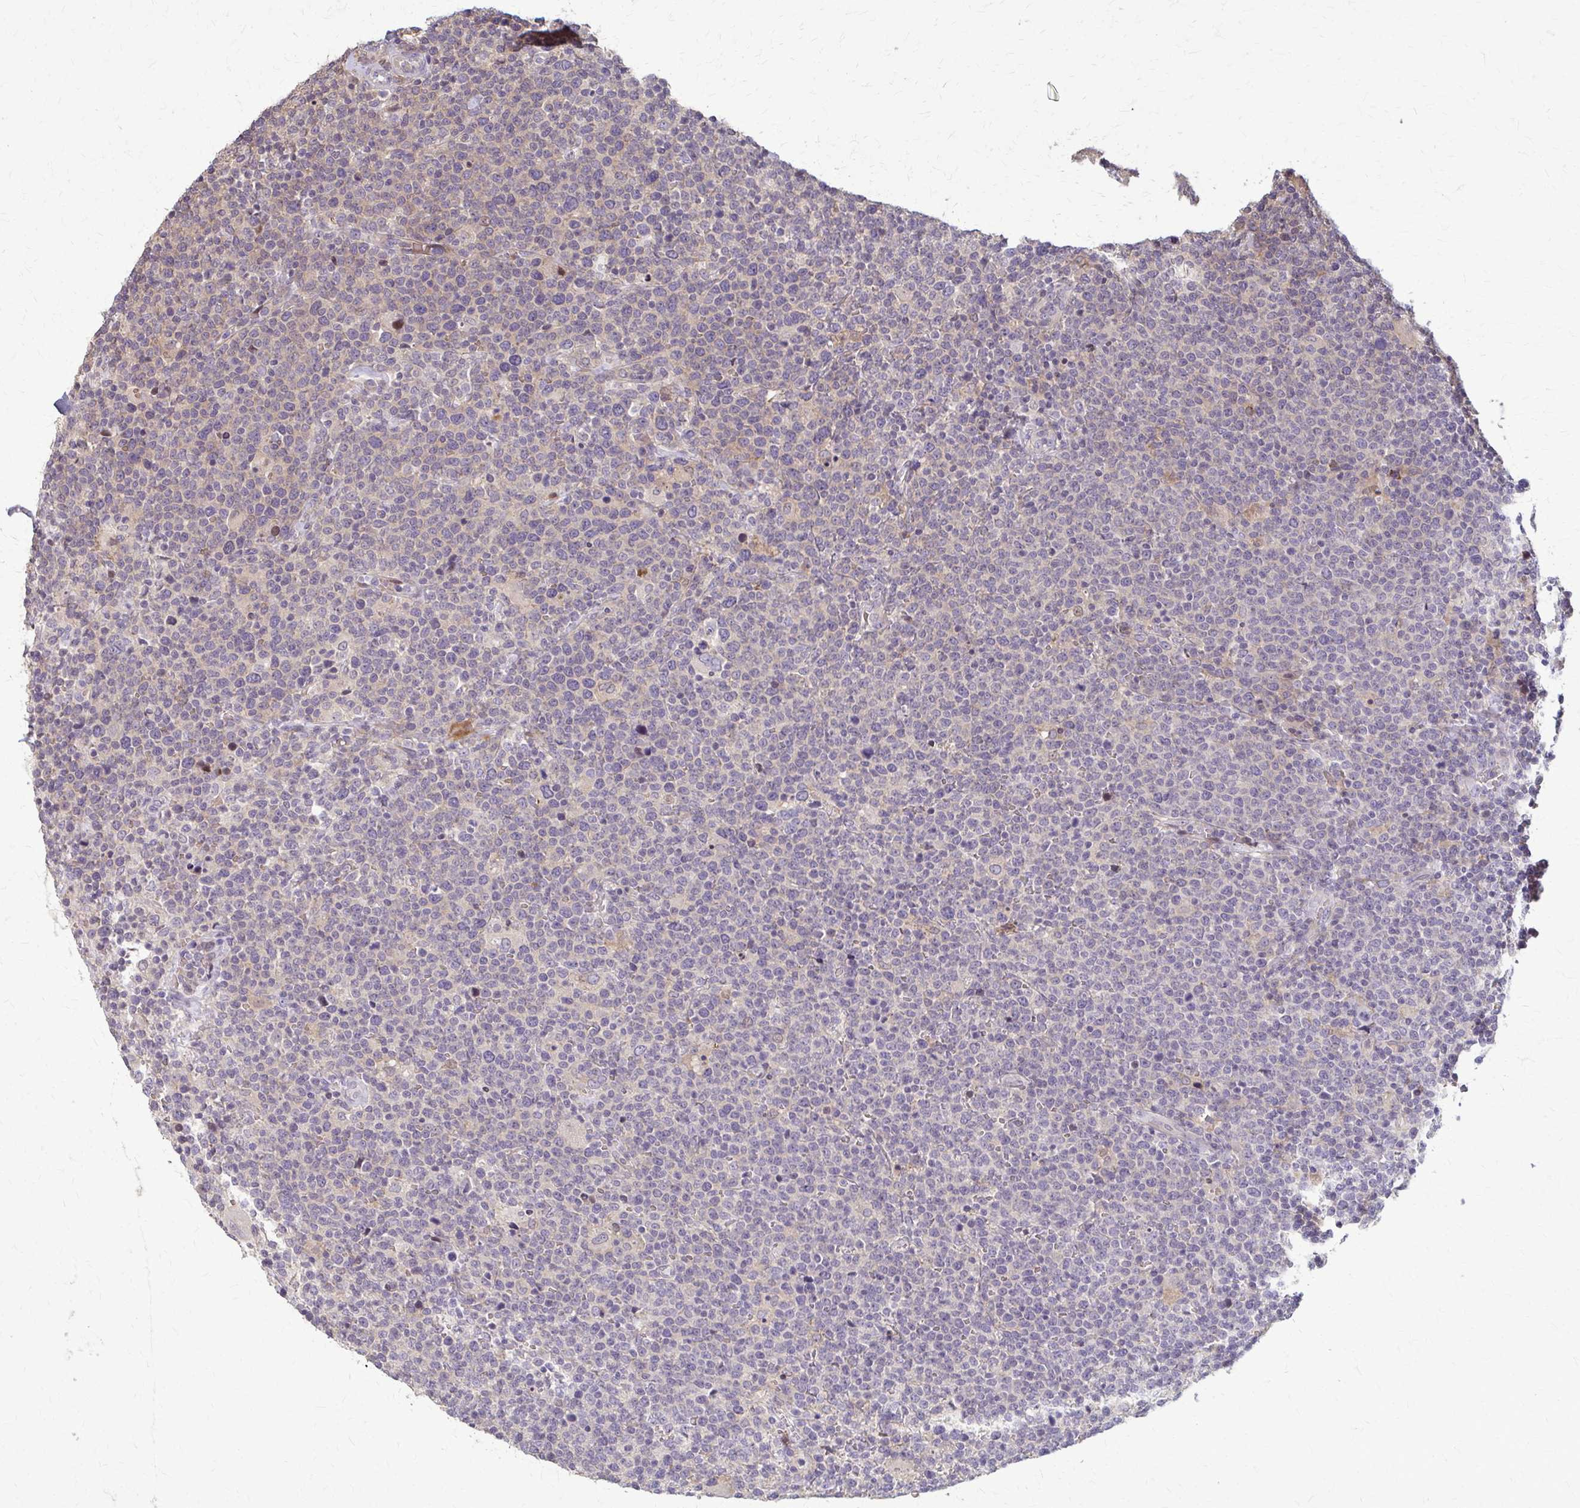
{"staining": {"intensity": "negative", "quantity": "none", "location": "none"}, "tissue": "lymphoma", "cell_type": "Tumor cells", "image_type": "cancer", "snomed": [{"axis": "morphology", "description": "Malignant lymphoma, non-Hodgkin's type, High grade"}, {"axis": "topography", "description": "Lymph node"}], "caption": "The histopathology image reveals no staining of tumor cells in malignant lymphoma, non-Hodgkin's type (high-grade).", "gene": "ZNF34", "patient": {"sex": "male", "age": 61}}